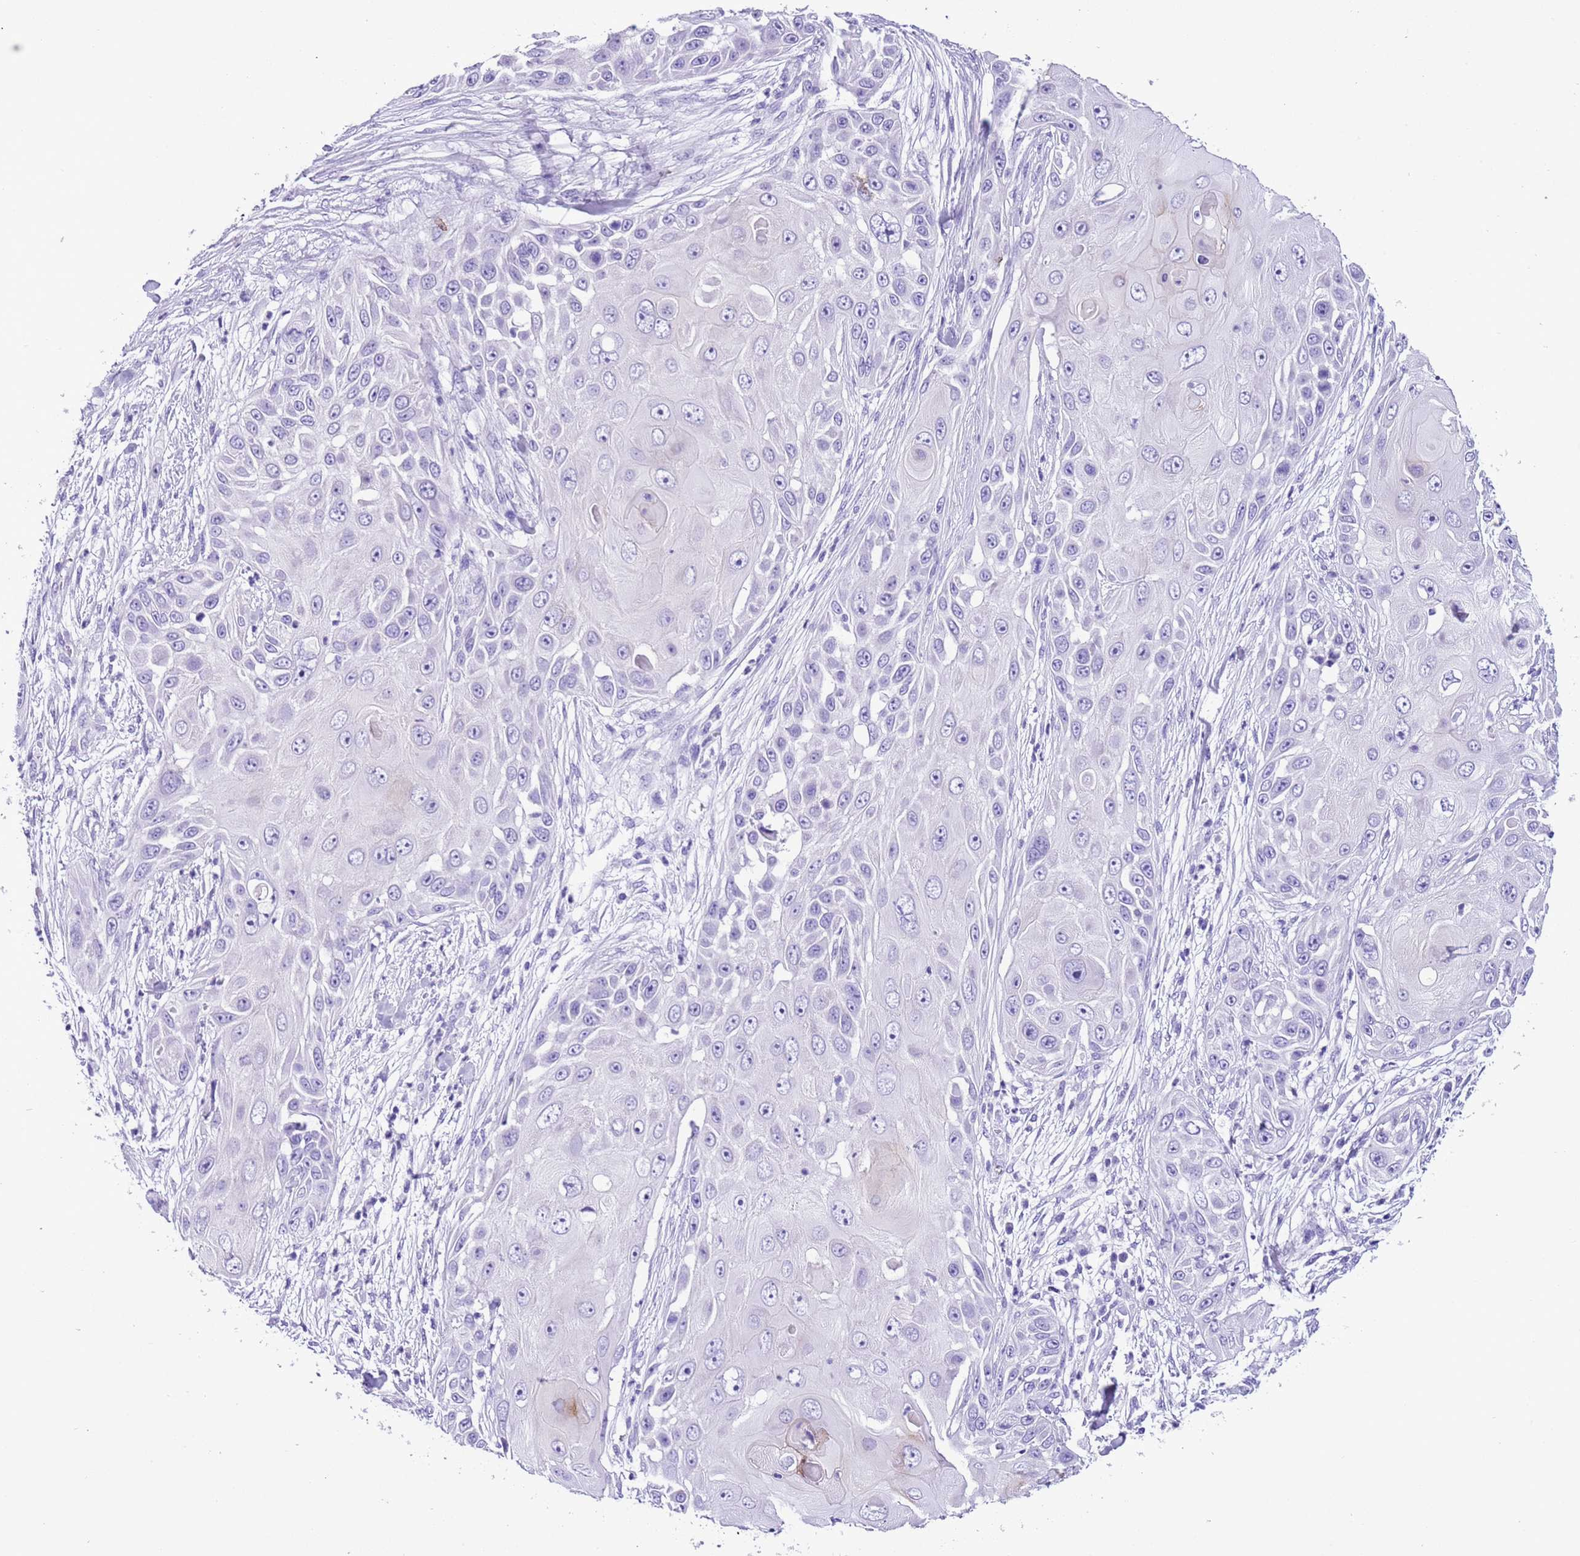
{"staining": {"intensity": "negative", "quantity": "none", "location": "none"}, "tissue": "skin cancer", "cell_type": "Tumor cells", "image_type": "cancer", "snomed": [{"axis": "morphology", "description": "Squamous cell carcinoma, NOS"}, {"axis": "topography", "description": "Skin"}], "caption": "DAB immunohistochemical staining of skin cancer (squamous cell carcinoma) exhibits no significant expression in tumor cells.", "gene": "TBC1D10B", "patient": {"sex": "female", "age": 44}}